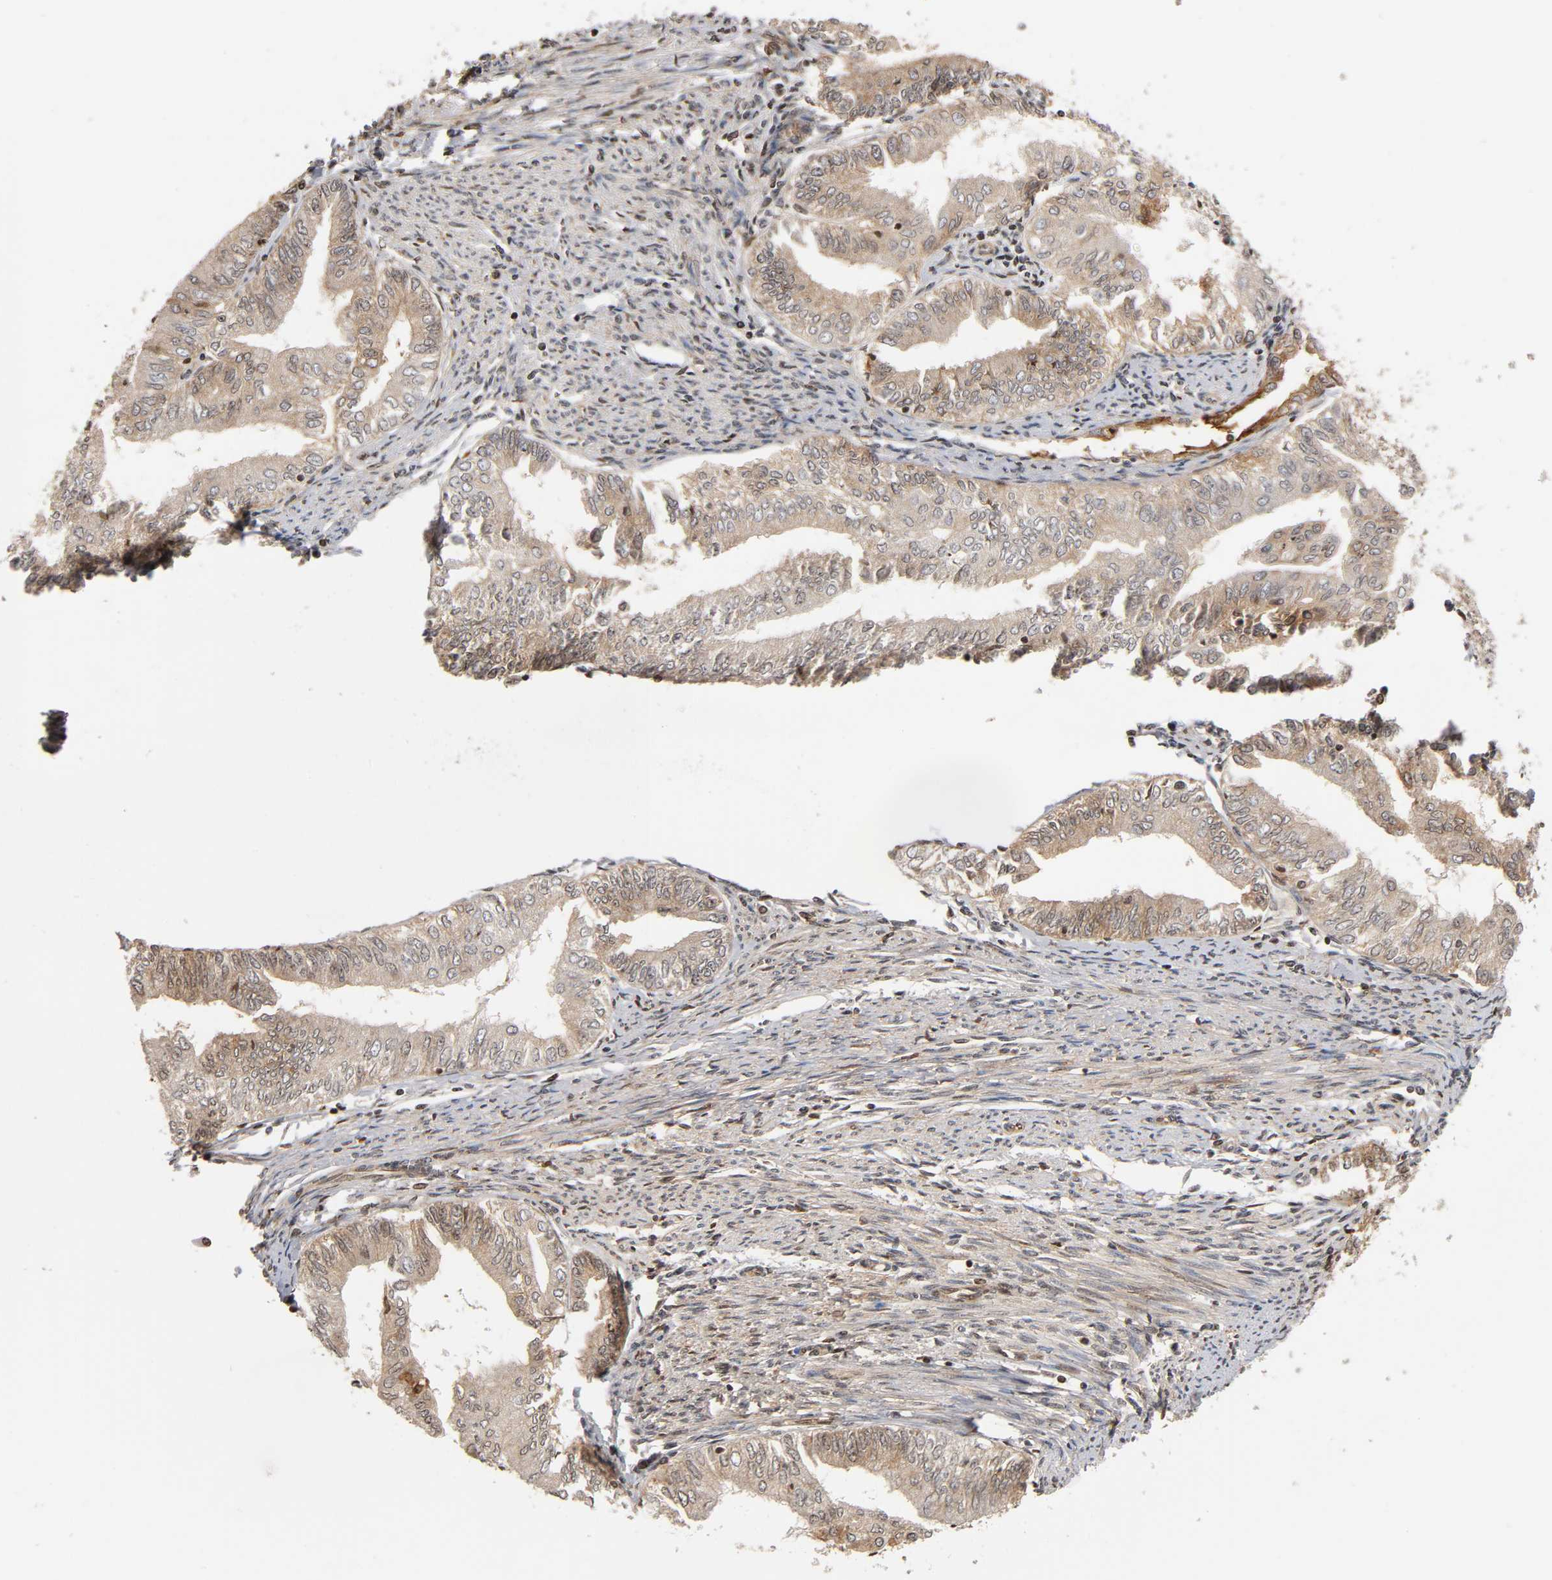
{"staining": {"intensity": "weak", "quantity": ">75%", "location": "cytoplasmic/membranous"}, "tissue": "endometrial cancer", "cell_type": "Tumor cells", "image_type": "cancer", "snomed": [{"axis": "morphology", "description": "Adenocarcinoma, NOS"}, {"axis": "topography", "description": "Endometrium"}], "caption": "Human endometrial adenocarcinoma stained with a brown dye shows weak cytoplasmic/membranous positive expression in approximately >75% of tumor cells.", "gene": "ITGAV", "patient": {"sex": "female", "age": 66}}